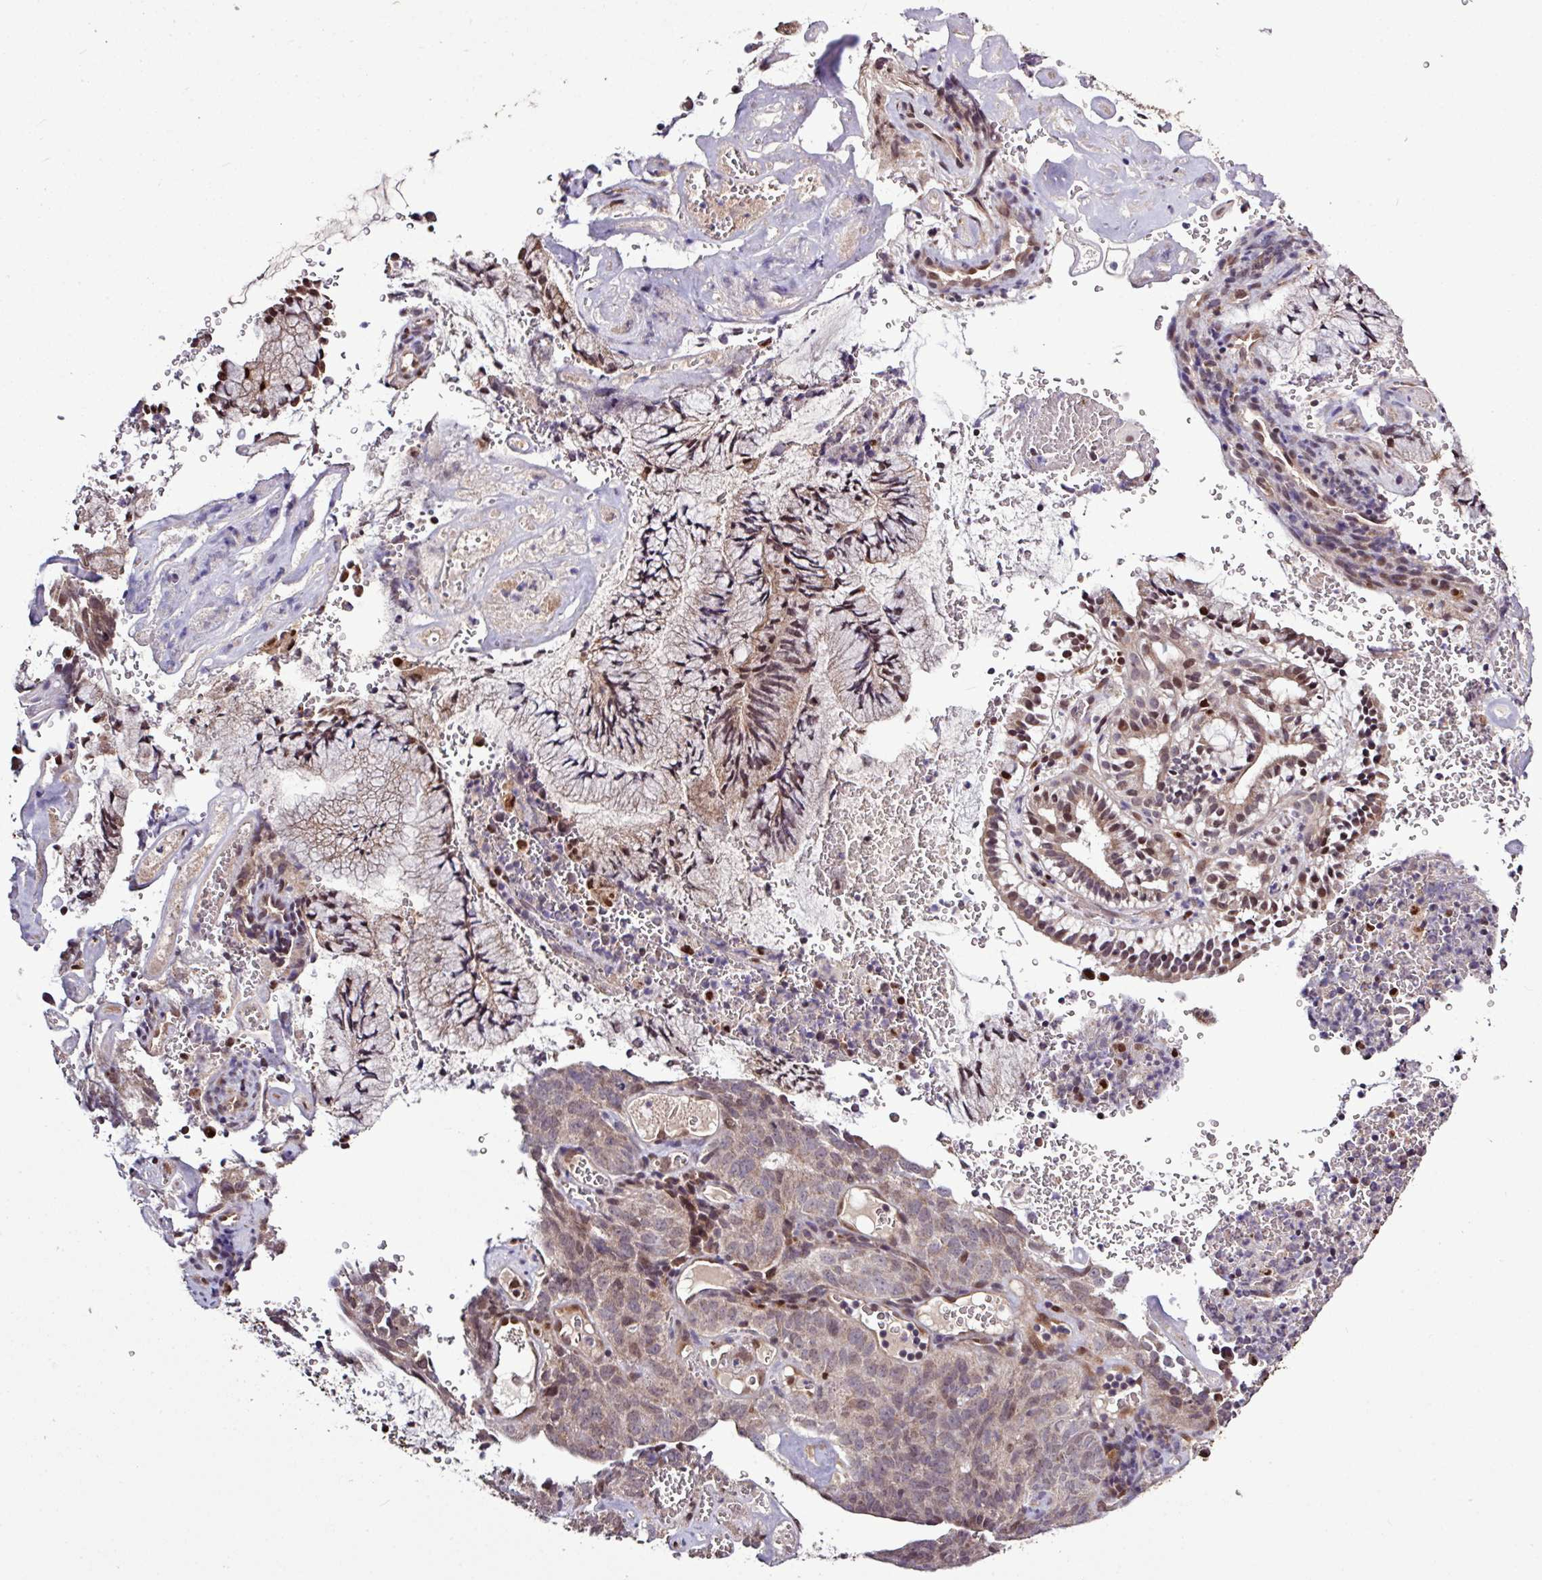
{"staining": {"intensity": "weak", "quantity": ">75%", "location": "cytoplasmic/membranous,nuclear"}, "tissue": "cervical cancer", "cell_type": "Tumor cells", "image_type": "cancer", "snomed": [{"axis": "morphology", "description": "Adenocarcinoma, NOS"}, {"axis": "topography", "description": "Cervix"}], "caption": "This image shows immunohistochemistry staining of cervical cancer, with low weak cytoplasmic/membranous and nuclear staining in approximately >75% of tumor cells.", "gene": "SKIC2", "patient": {"sex": "female", "age": 38}}